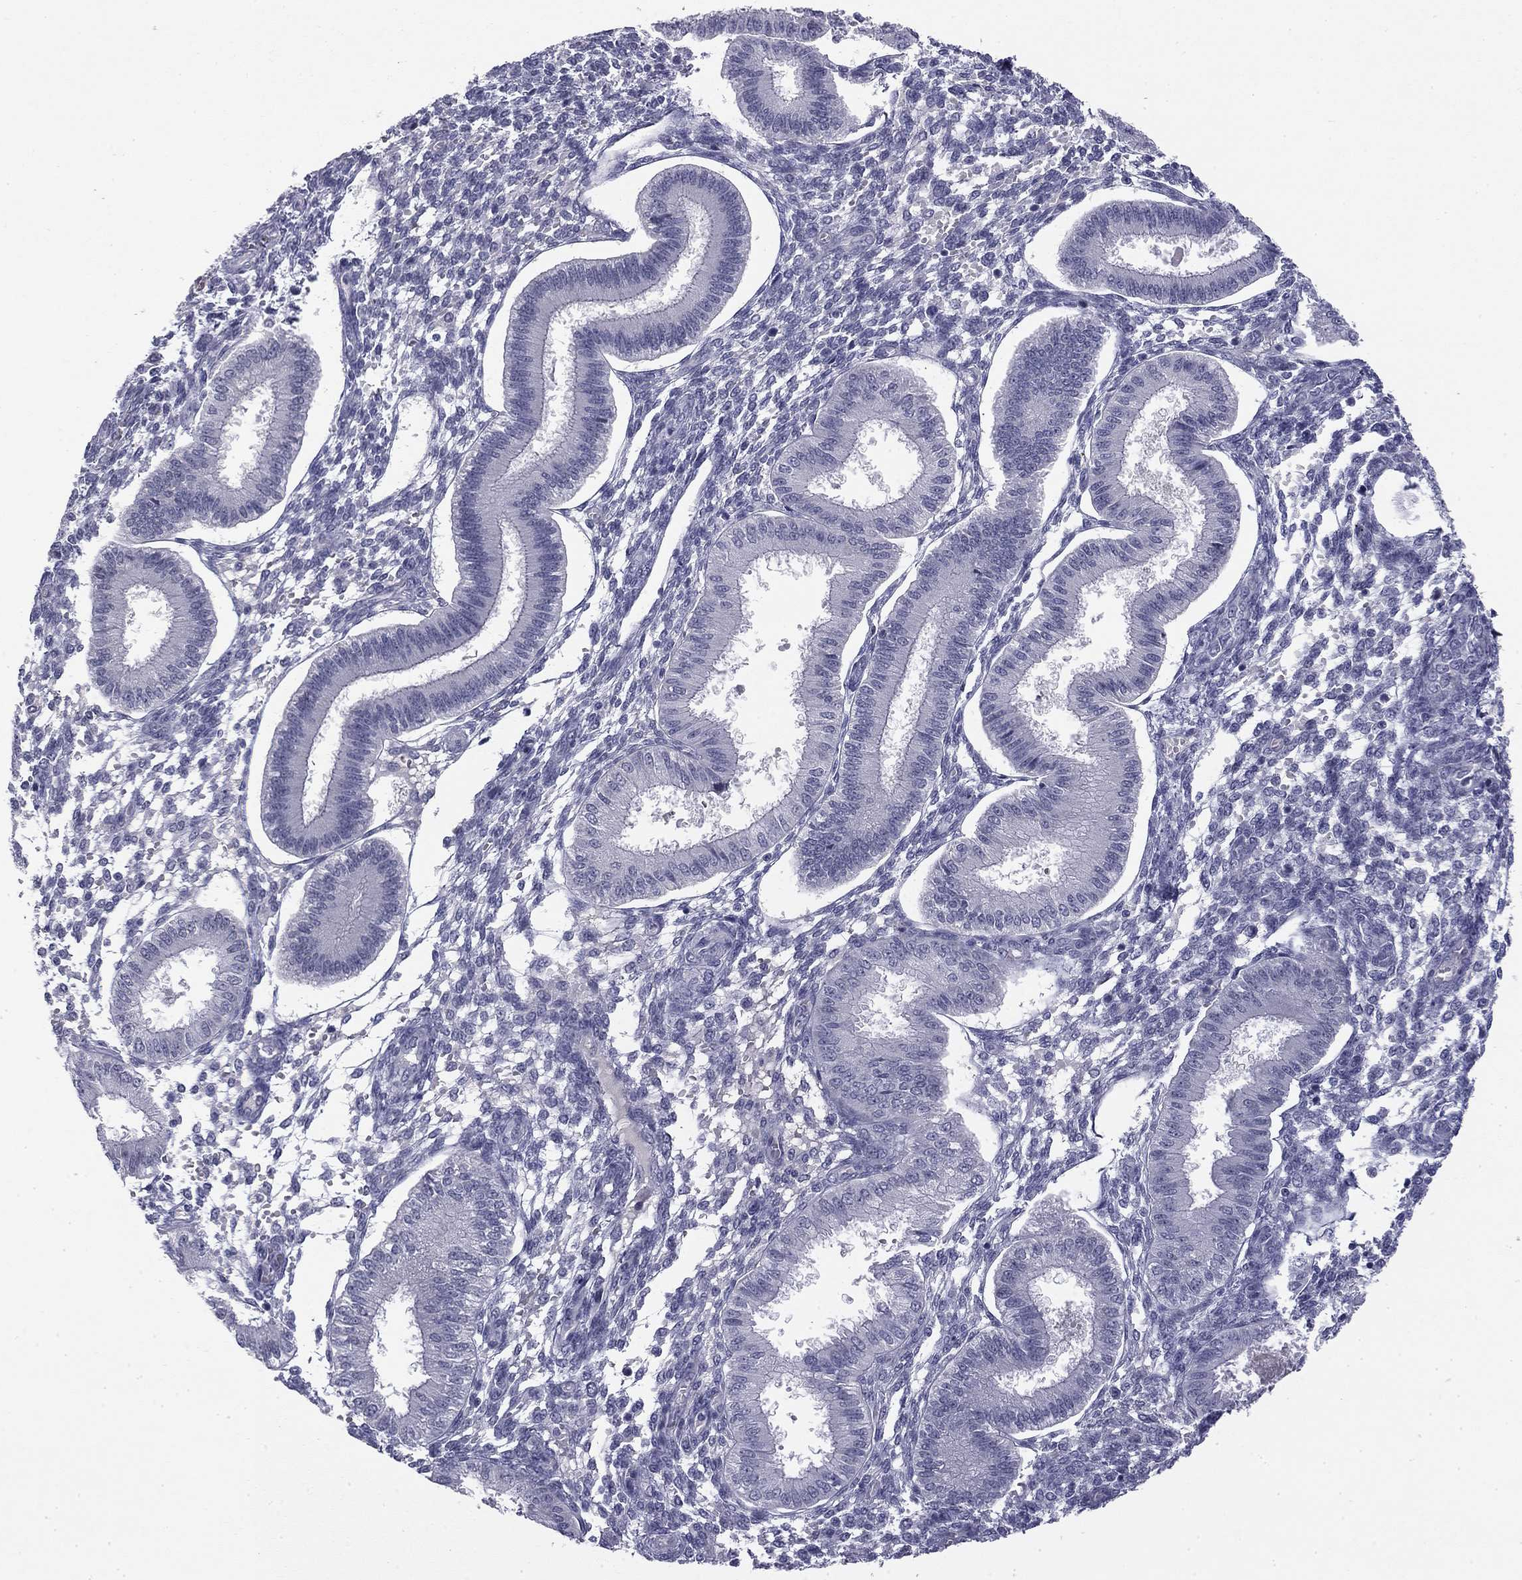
{"staining": {"intensity": "negative", "quantity": "none", "location": "none"}, "tissue": "endometrium", "cell_type": "Cells in endometrial stroma", "image_type": "normal", "snomed": [{"axis": "morphology", "description": "Normal tissue, NOS"}, {"axis": "topography", "description": "Endometrium"}], "caption": "High power microscopy micrograph of an IHC image of benign endometrium, revealing no significant staining in cells in endometrial stroma. (DAB (3,3'-diaminobenzidine) IHC with hematoxylin counter stain).", "gene": "TFAP2B", "patient": {"sex": "female", "age": 43}}